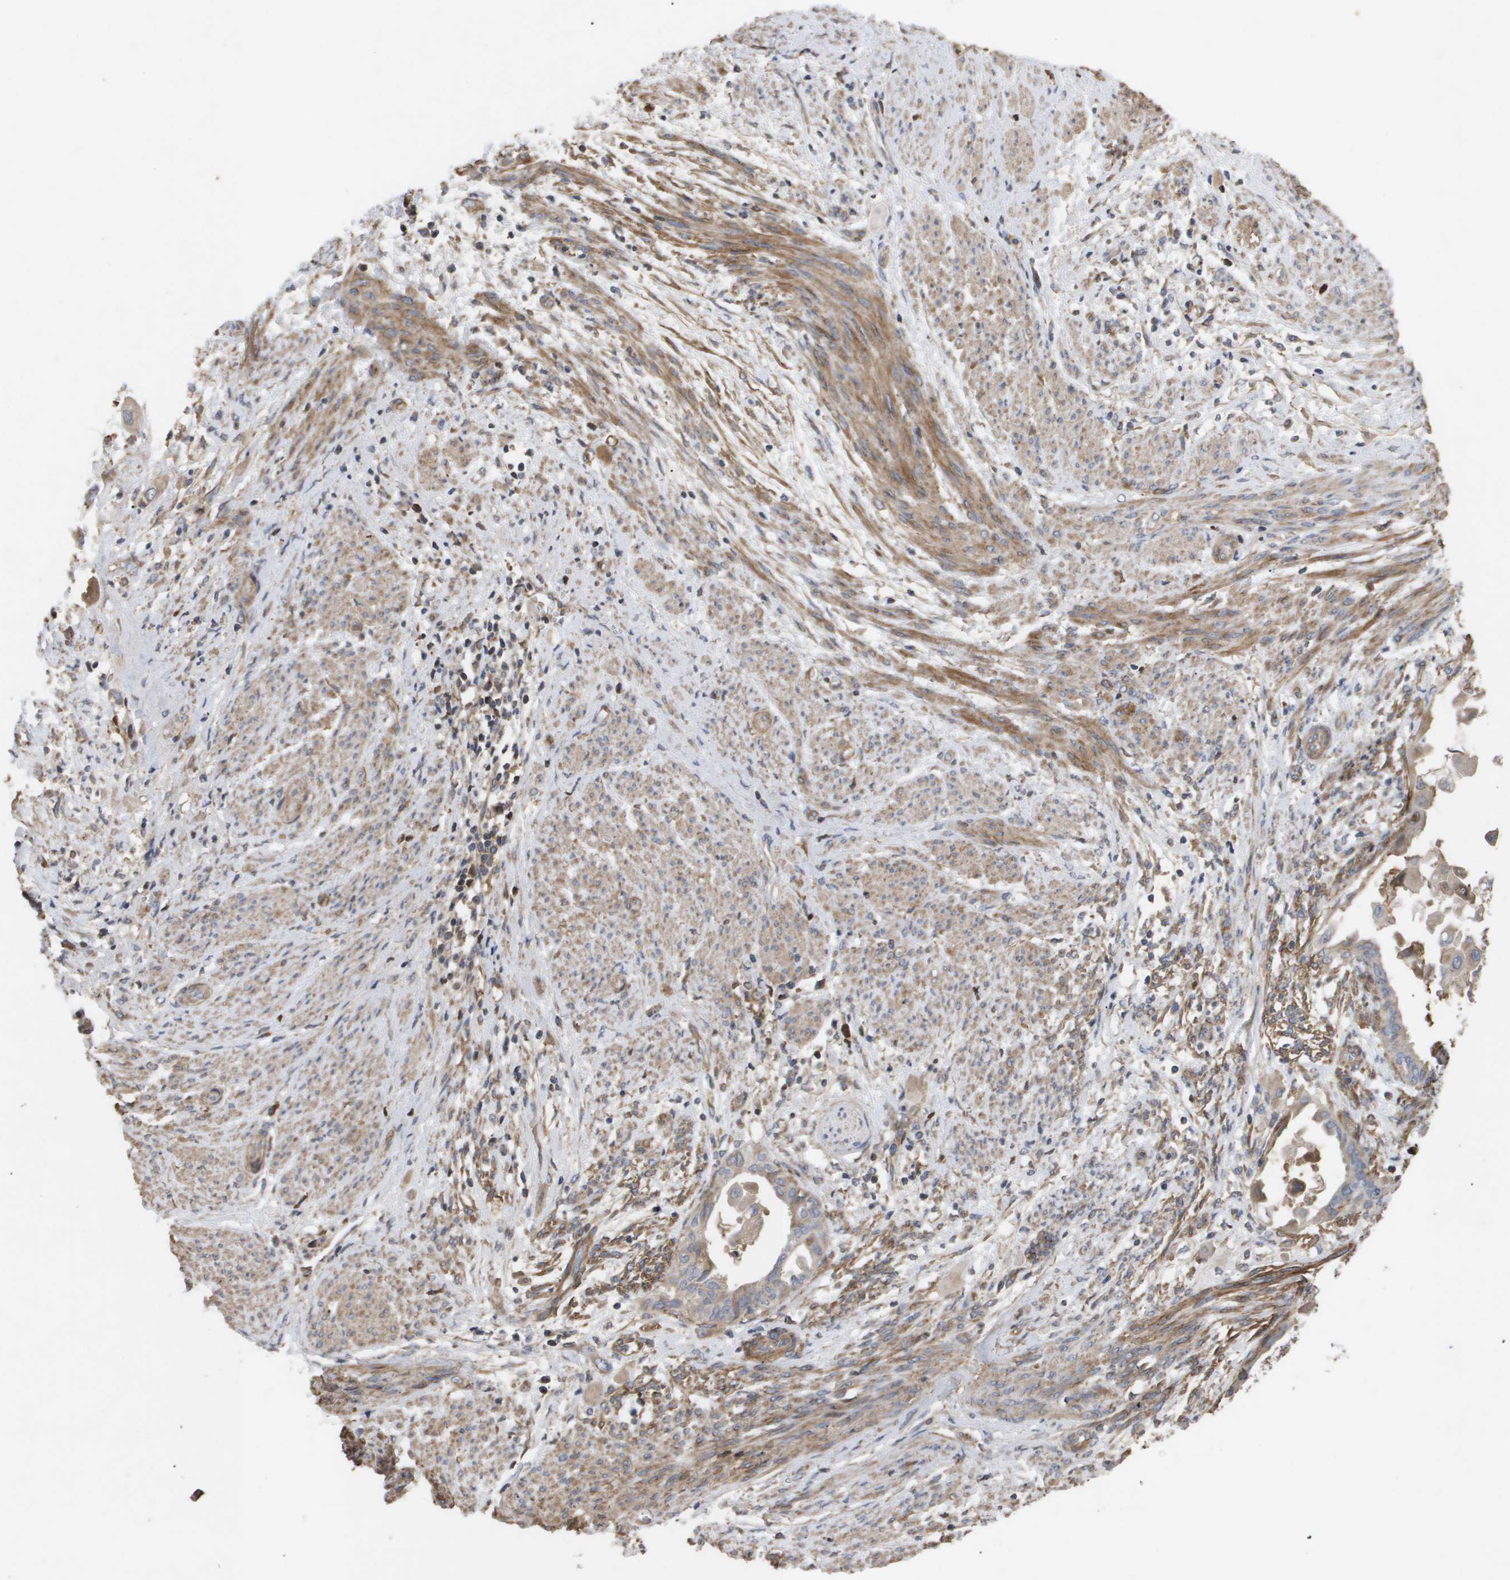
{"staining": {"intensity": "weak", "quantity": ">75%", "location": "cytoplasmic/membranous"}, "tissue": "cervical cancer", "cell_type": "Tumor cells", "image_type": "cancer", "snomed": [{"axis": "morphology", "description": "Normal tissue, NOS"}, {"axis": "morphology", "description": "Adenocarcinoma, NOS"}, {"axis": "topography", "description": "Cervix"}, {"axis": "topography", "description": "Endometrium"}], "caption": "A histopathology image of adenocarcinoma (cervical) stained for a protein reveals weak cytoplasmic/membranous brown staining in tumor cells. (IHC, brightfield microscopy, high magnification).", "gene": "TNS1", "patient": {"sex": "female", "age": 86}}